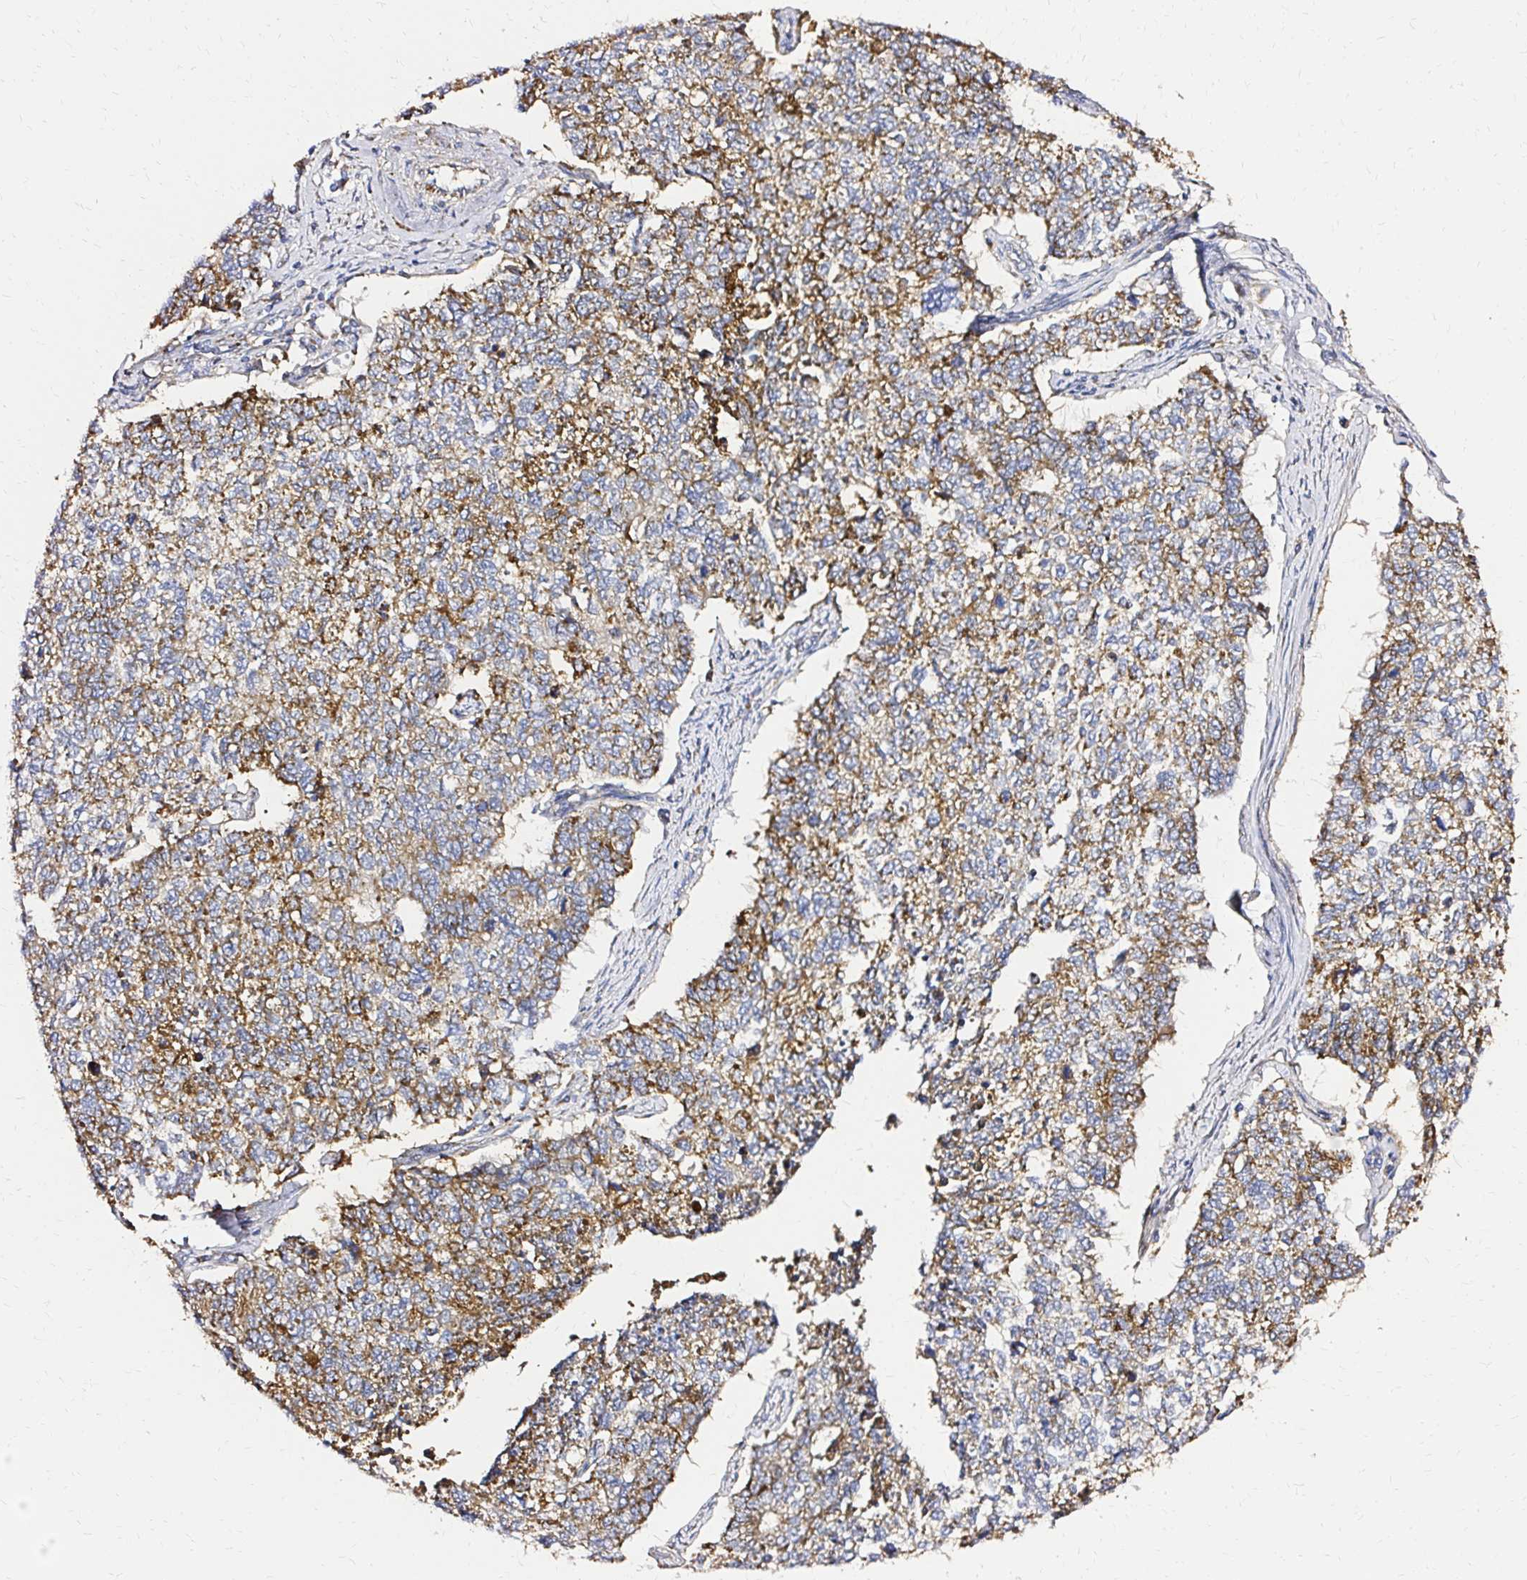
{"staining": {"intensity": "moderate", "quantity": ">75%", "location": "cytoplasmic/membranous"}, "tissue": "cervical cancer", "cell_type": "Tumor cells", "image_type": "cancer", "snomed": [{"axis": "morphology", "description": "Adenocarcinoma, NOS"}, {"axis": "topography", "description": "Cervix"}], "caption": "IHC histopathology image of human cervical cancer (adenocarcinoma) stained for a protein (brown), which demonstrates medium levels of moderate cytoplasmic/membranous staining in about >75% of tumor cells.", "gene": "MRPL13", "patient": {"sex": "female", "age": 63}}